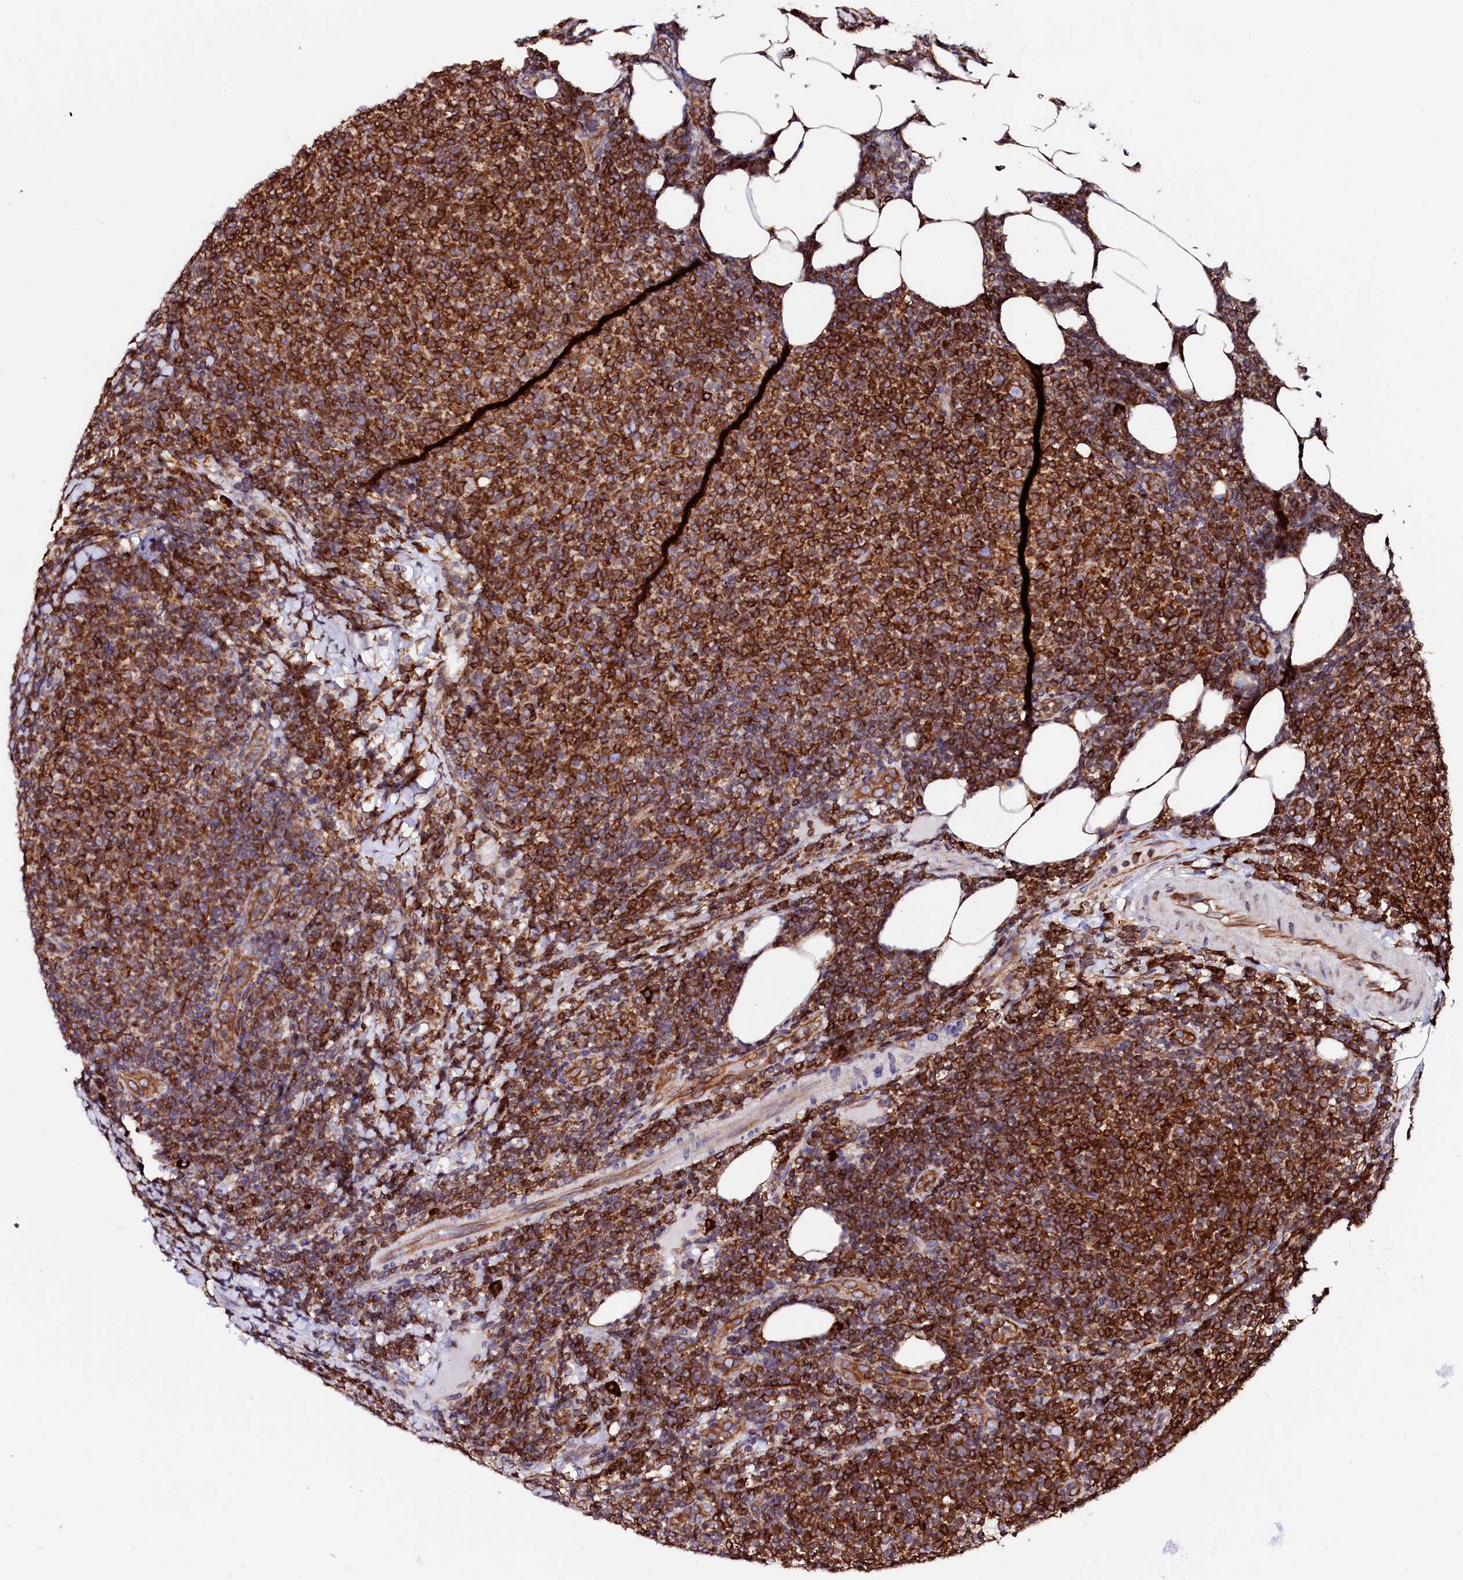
{"staining": {"intensity": "strong", "quantity": ">75%", "location": "cytoplasmic/membranous"}, "tissue": "lymphoma", "cell_type": "Tumor cells", "image_type": "cancer", "snomed": [{"axis": "morphology", "description": "Malignant lymphoma, non-Hodgkin's type, Low grade"}, {"axis": "topography", "description": "Lymph node"}], "caption": "Human lymphoma stained with a protein marker shows strong staining in tumor cells.", "gene": "DERL1", "patient": {"sex": "male", "age": 66}}